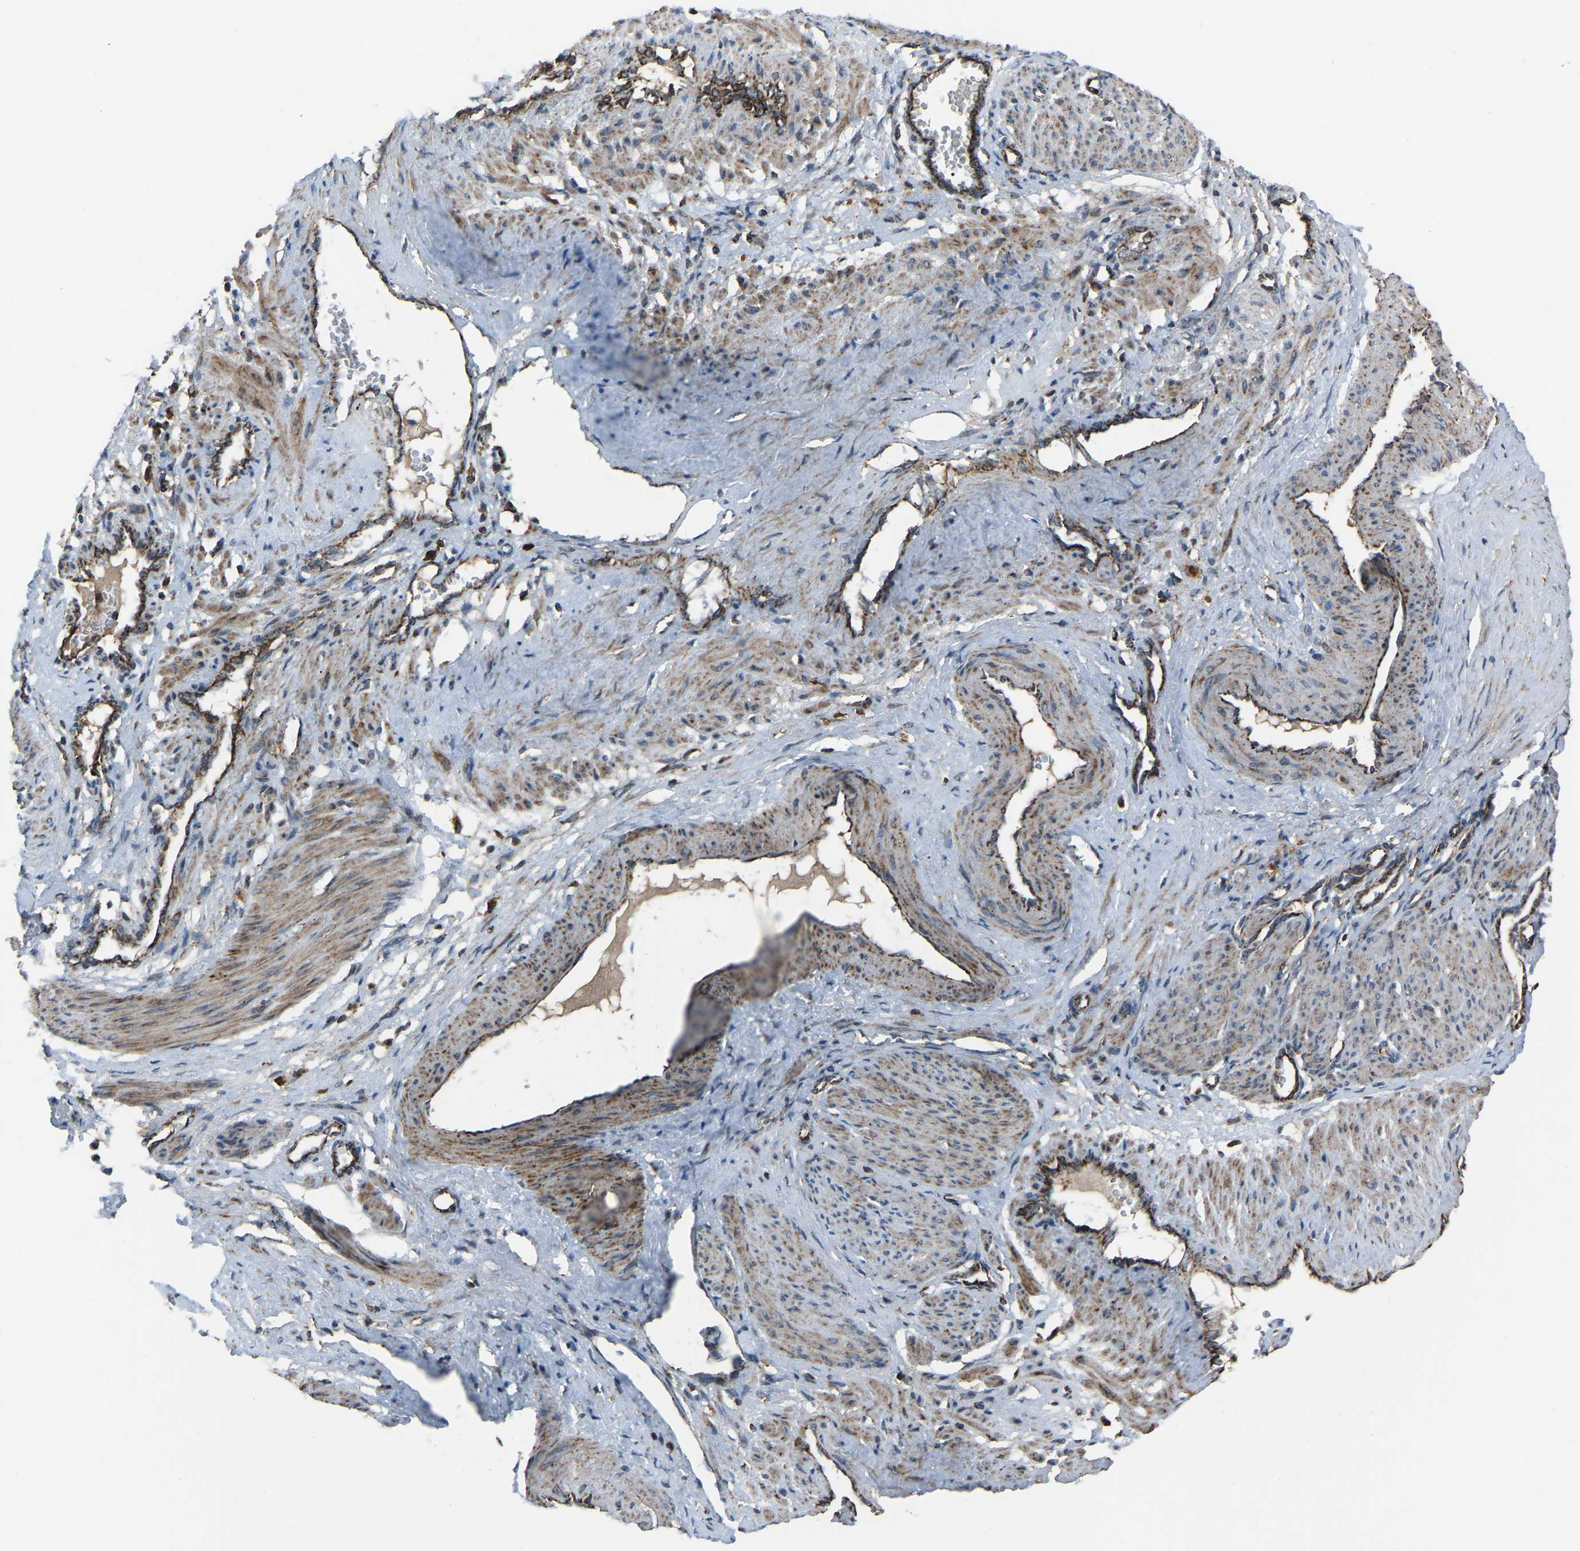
{"staining": {"intensity": "moderate", "quantity": ">75%", "location": "cytoplasmic/membranous"}, "tissue": "smooth muscle", "cell_type": "Smooth muscle cells", "image_type": "normal", "snomed": [{"axis": "morphology", "description": "Normal tissue, NOS"}, {"axis": "topography", "description": "Endometrium"}], "caption": "High-power microscopy captured an immunohistochemistry micrograph of normal smooth muscle, revealing moderate cytoplasmic/membranous expression in approximately >75% of smooth muscle cells. (DAB IHC with brightfield microscopy, high magnification).", "gene": "AKR1A1", "patient": {"sex": "female", "age": 33}}